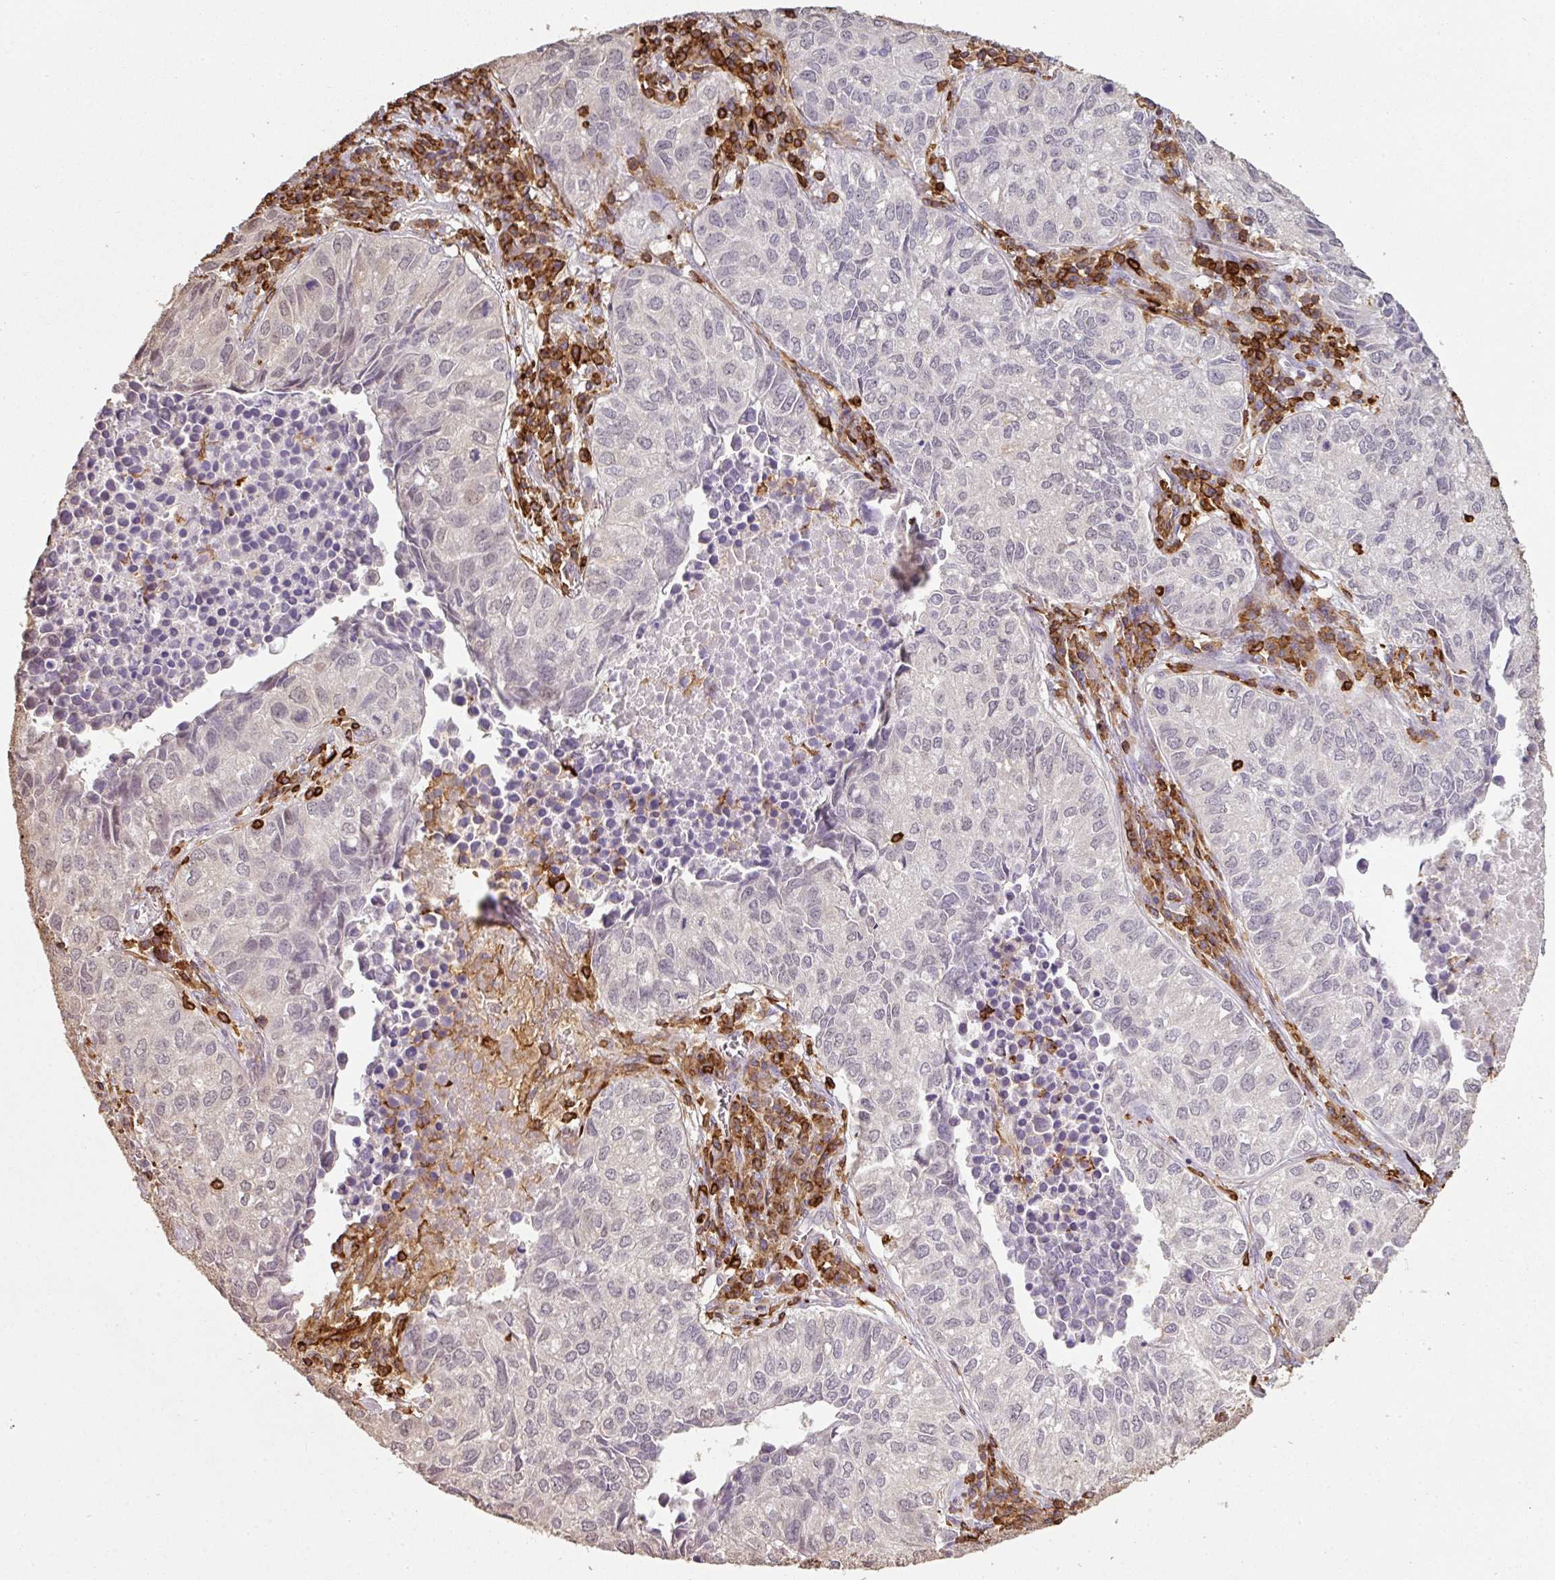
{"staining": {"intensity": "negative", "quantity": "none", "location": "none"}, "tissue": "lung cancer", "cell_type": "Tumor cells", "image_type": "cancer", "snomed": [{"axis": "morphology", "description": "Adenocarcinoma, NOS"}, {"axis": "topography", "description": "Lung"}], "caption": "A histopathology image of human lung adenocarcinoma is negative for staining in tumor cells.", "gene": "OLFML2B", "patient": {"sex": "female", "age": 50}}